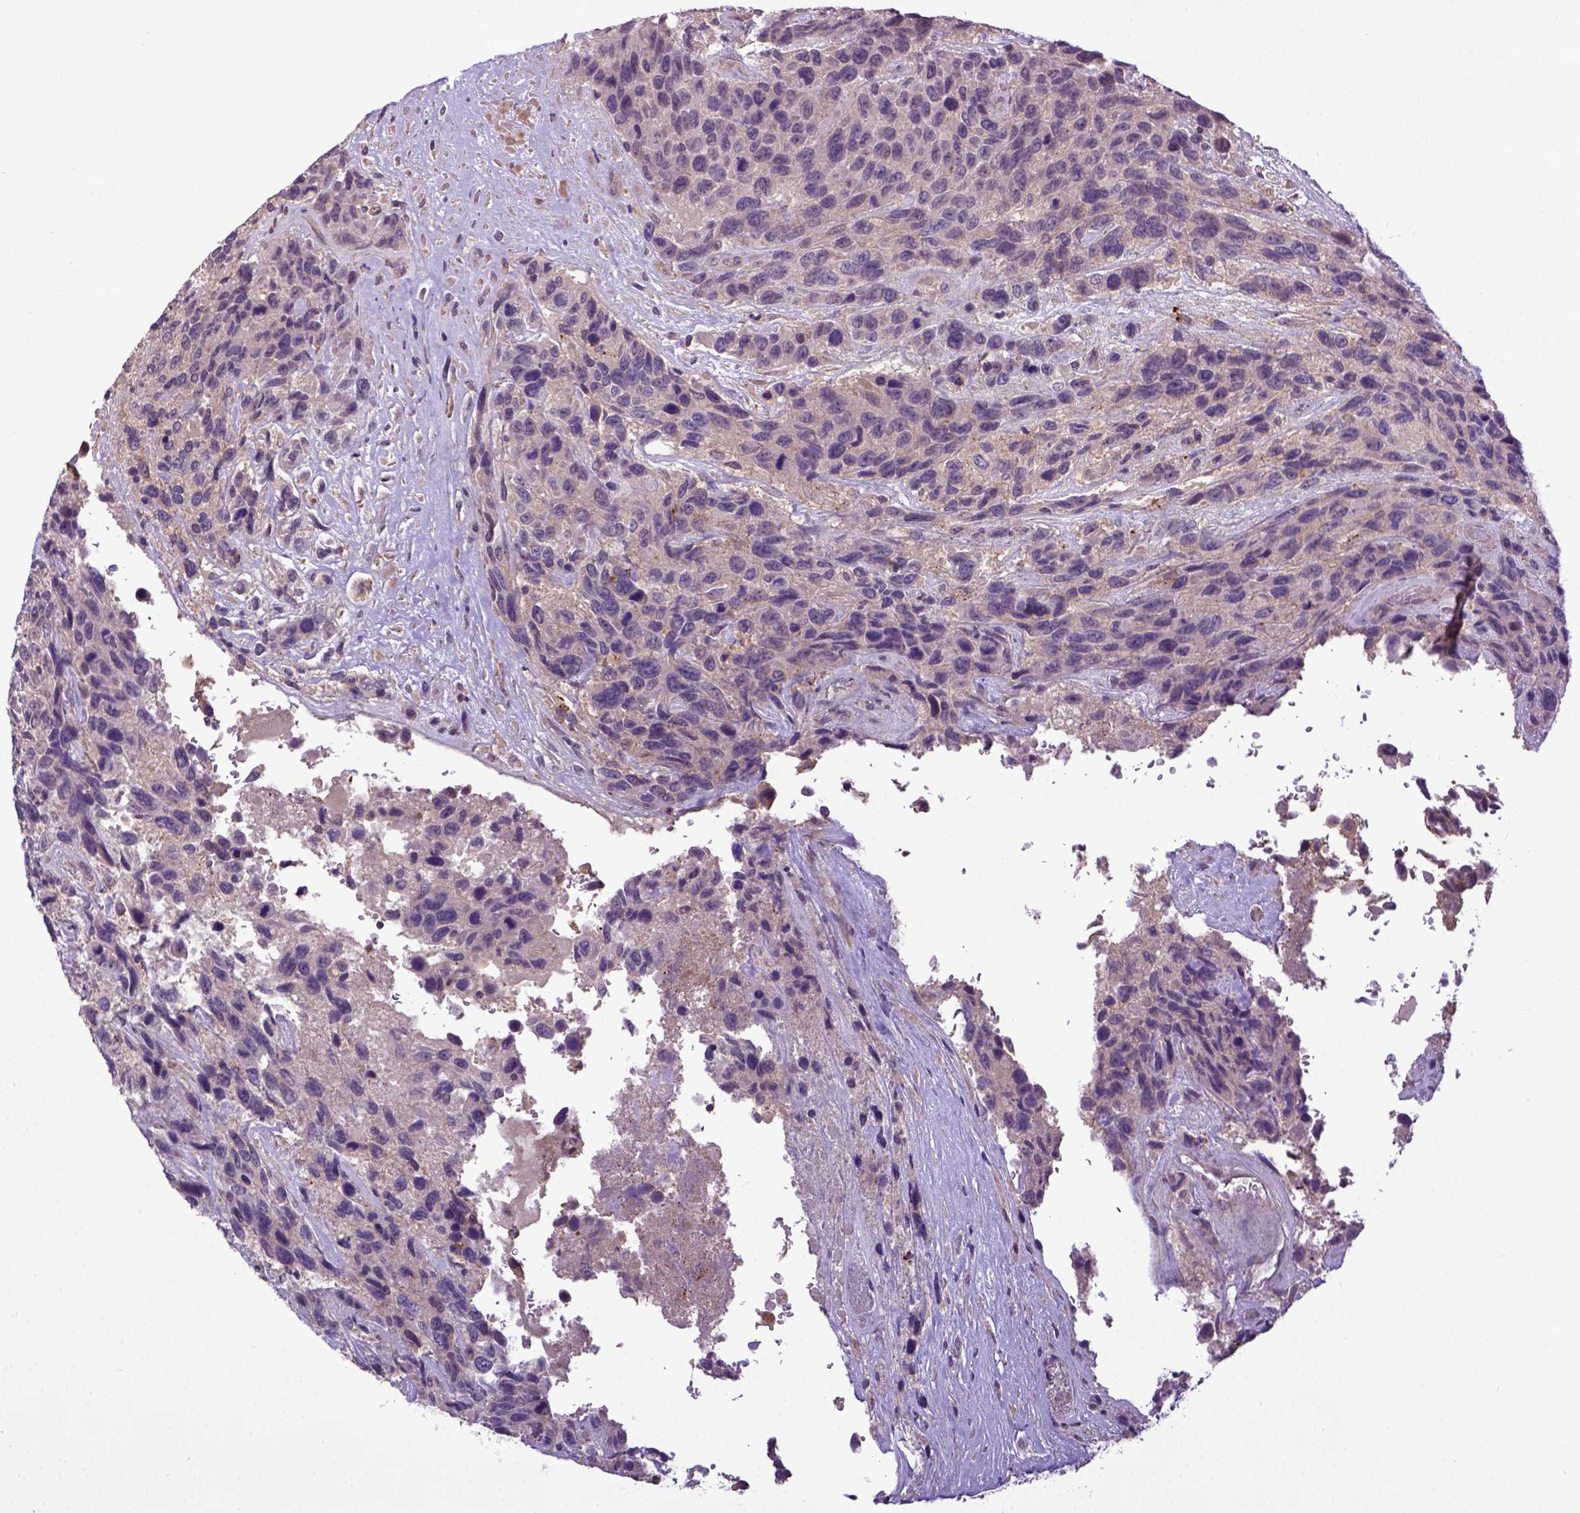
{"staining": {"intensity": "negative", "quantity": "none", "location": "none"}, "tissue": "urothelial cancer", "cell_type": "Tumor cells", "image_type": "cancer", "snomed": [{"axis": "morphology", "description": "Urothelial carcinoma, High grade"}, {"axis": "topography", "description": "Urinary bladder"}], "caption": "There is no significant positivity in tumor cells of high-grade urothelial carcinoma.", "gene": "CPNE1", "patient": {"sex": "female", "age": 70}}